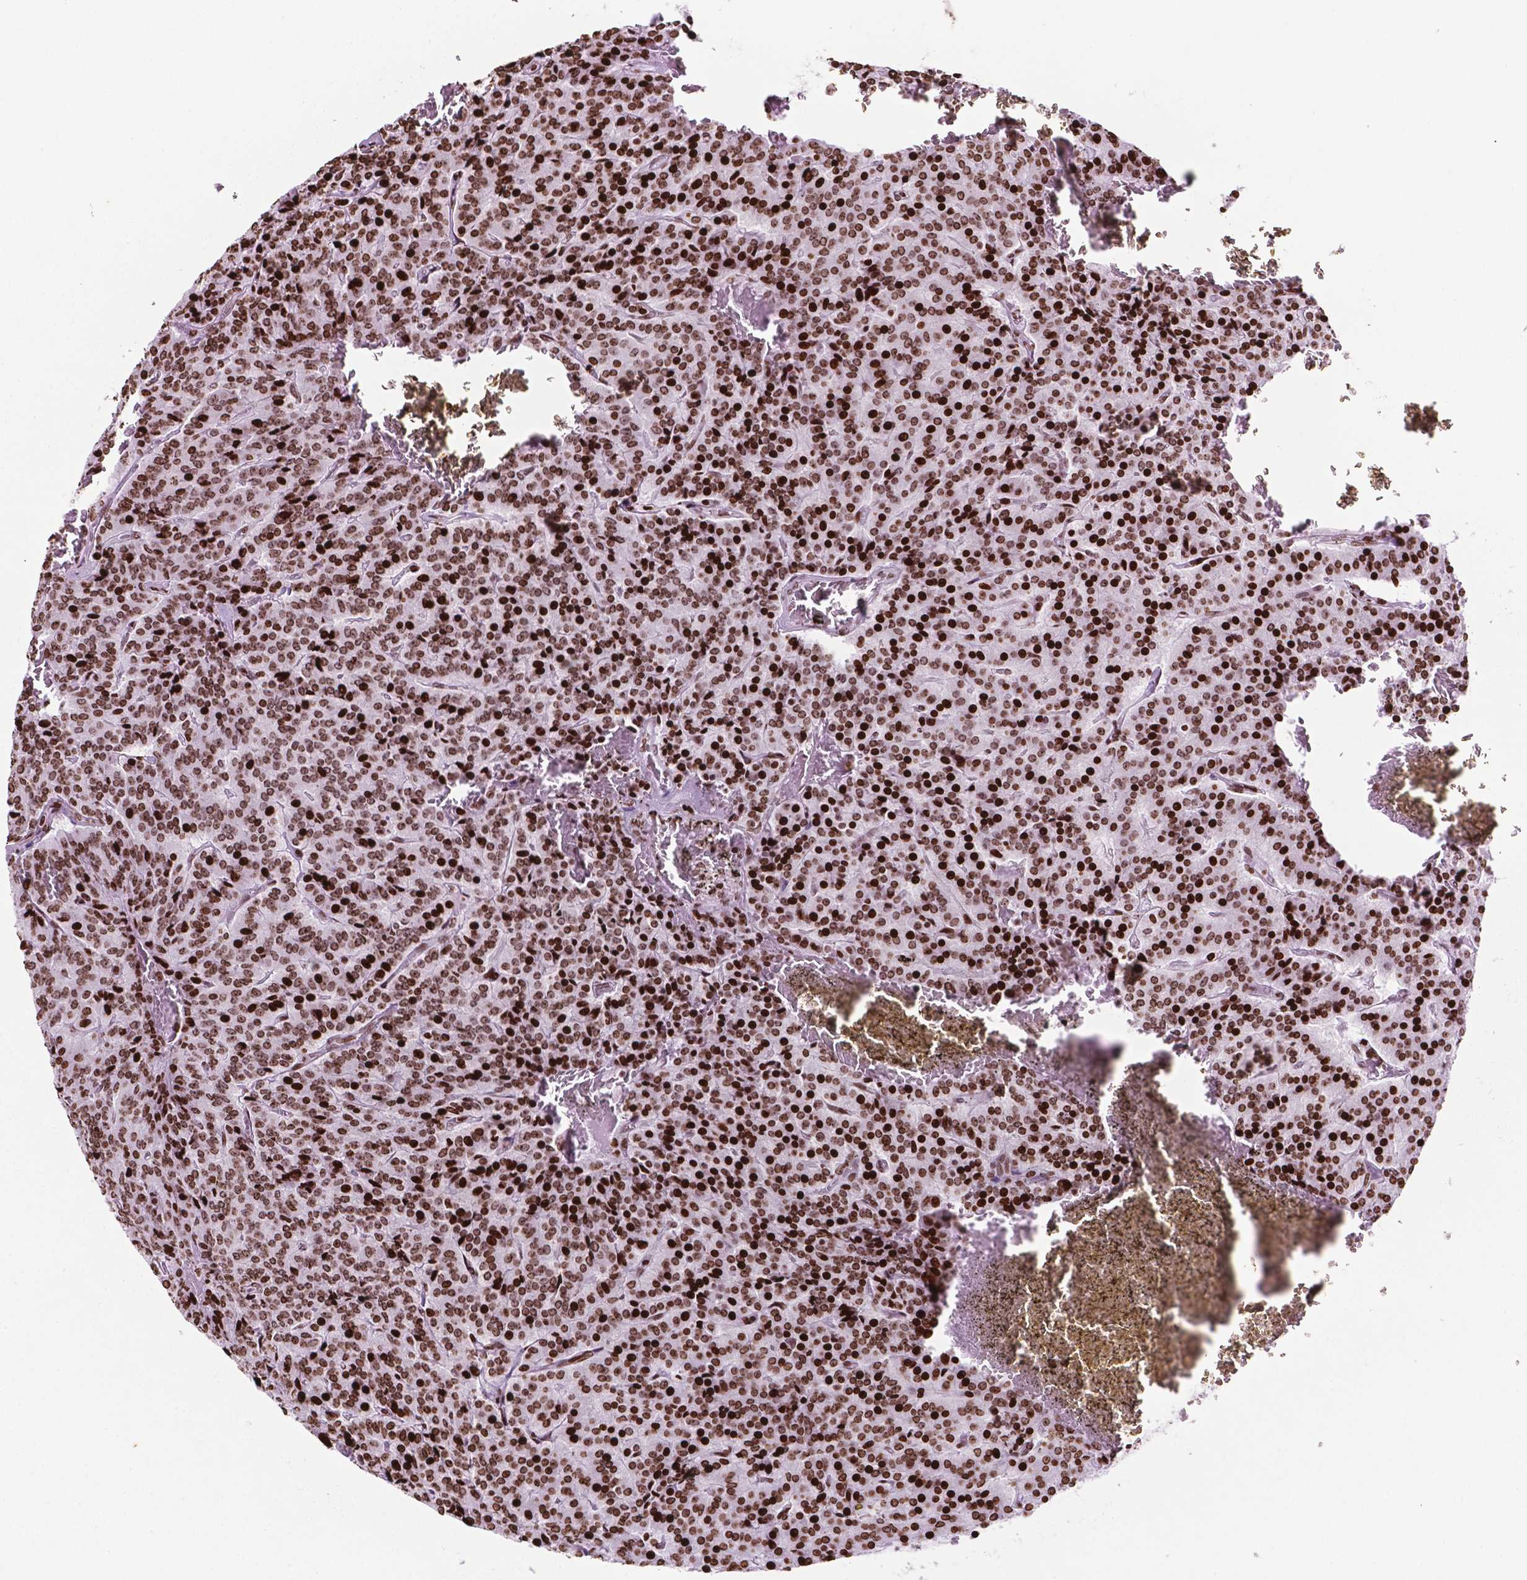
{"staining": {"intensity": "strong", "quantity": ">75%", "location": "nuclear"}, "tissue": "carcinoid", "cell_type": "Tumor cells", "image_type": "cancer", "snomed": [{"axis": "morphology", "description": "Carcinoid, malignant, NOS"}, {"axis": "topography", "description": "Lung"}], "caption": "Tumor cells exhibit strong nuclear positivity in approximately >75% of cells in malignant carcinoid.", "gene": "TMEM250", "patient": {"sex": "male", "age": 70}}